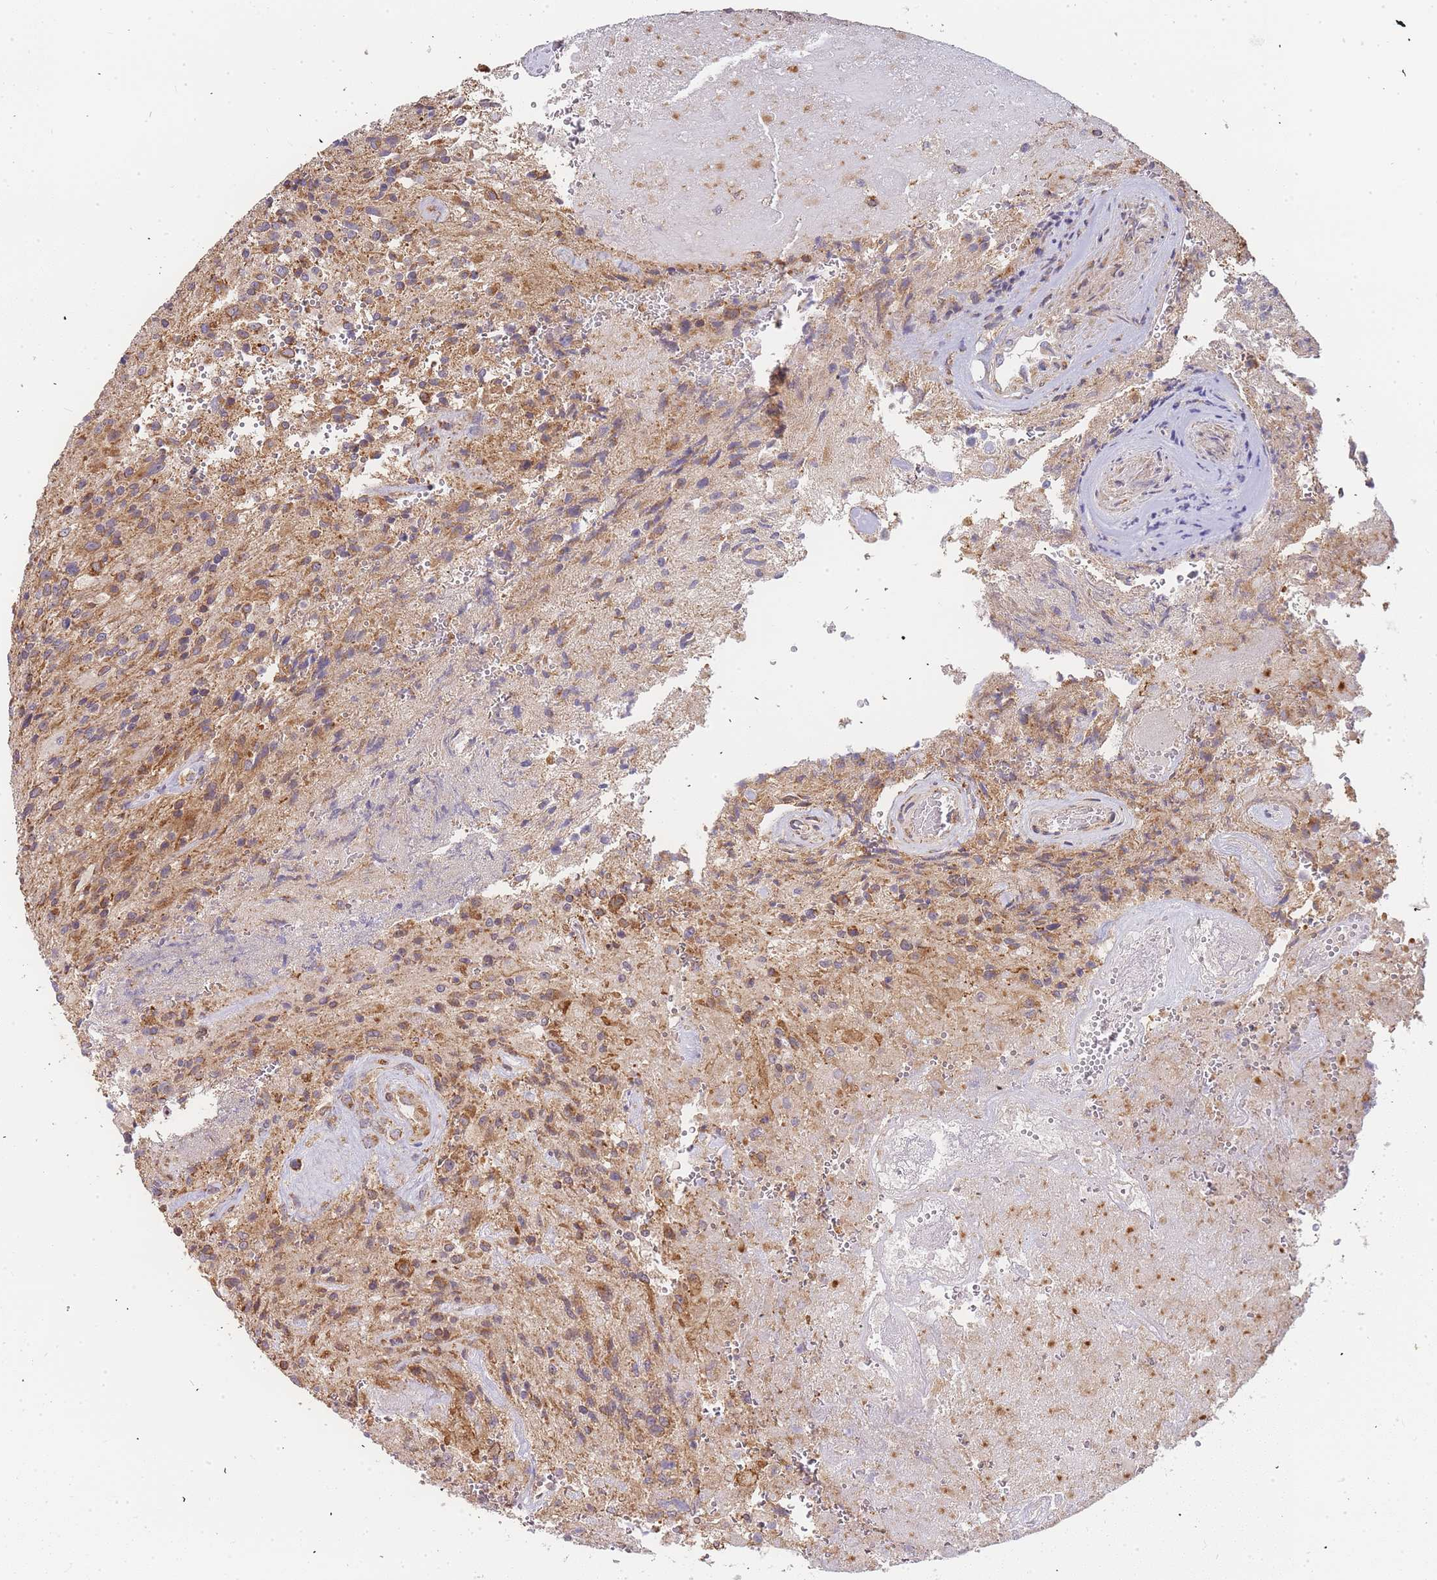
{"staining": {"intensity": "moderate", "quantity": ">75%", "location": "cytoplasmic/membranous"}, "tissue": "glioma", "cell_type": "Tumor cells", "image_type": "cancer", "snomed": [{"axis": "morphology", "description": "Normal tissue, NOS"}, {"axis": "morphology", "description": "Glioma, malignant, High grade"}, {"axis": "topography", "description": "Cerebral cortex"}], "caption": "About >75% of tumor cells in glioma display moderate cytoplasmic/membranous protein staining as visualized by brown immunohistochemical staining.", "gene": "ADCY9", "patient": {"sex": "male", "age": 56}}